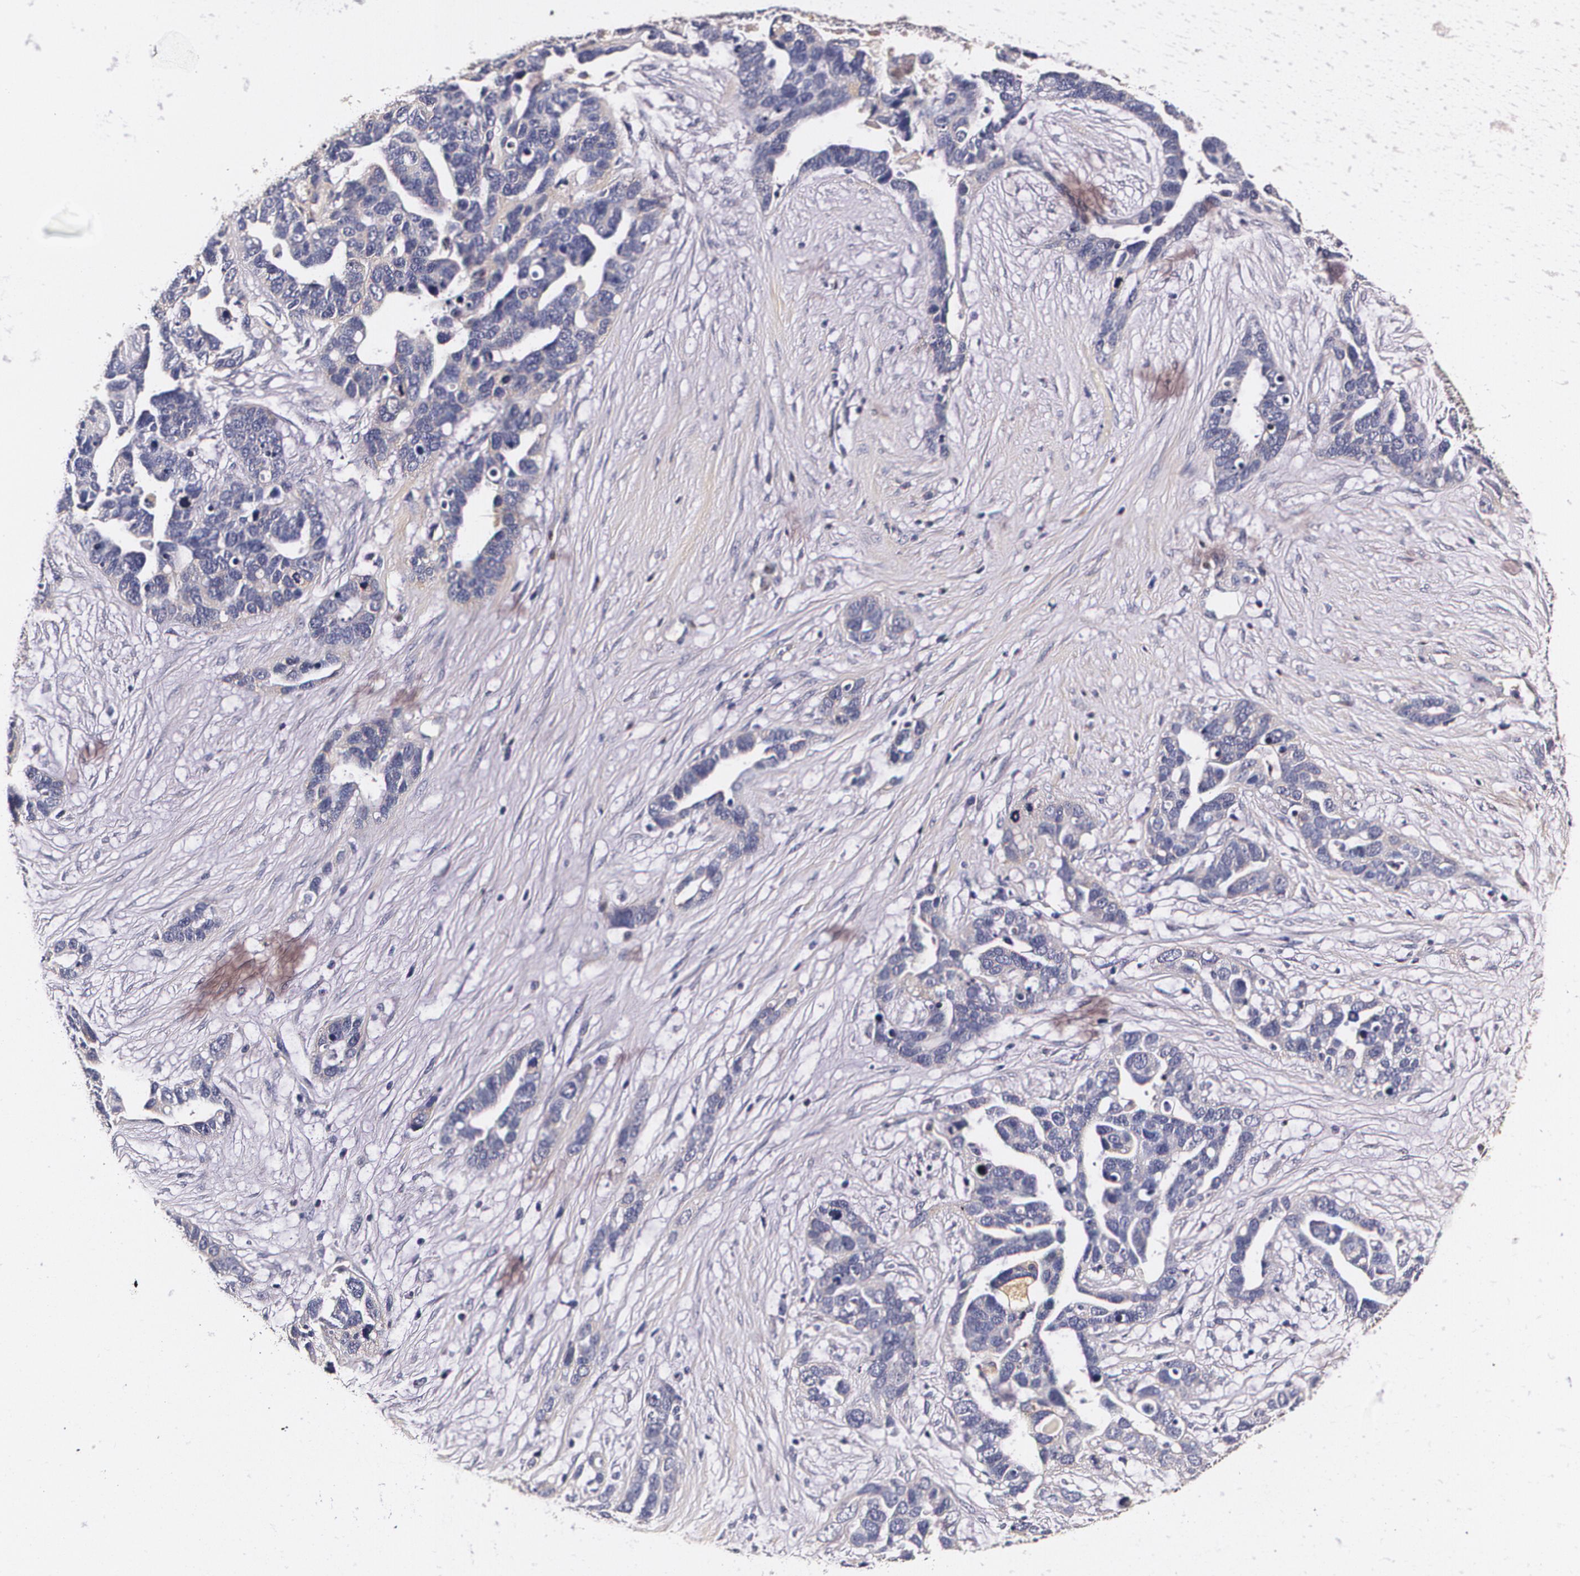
{"staining": {"intensity": "negative", "quantity": "none", "location": "none"}, "tissue": "ovarian cancer", "cell_type": "Tumor cells", "image_type": "cancer", "snomed": [{"axis": "morphology", "description": "Cystadenocarcinoma, serous, NOS"}, {"axis": "topography", "description": "Ovary"}], "caption": "Immunohistochemistry histopathology image of neoplastic tissue: human serous cystadenocarcinoma (ovarian) stained with DAB shows no significant protein positivity in tumor cells. The staining is performed using DAB brown chromogen with nuclei counter-stained in using hematoxylin.", "gene": "TTR", "patient": {"sex": "female", "age": 54}}